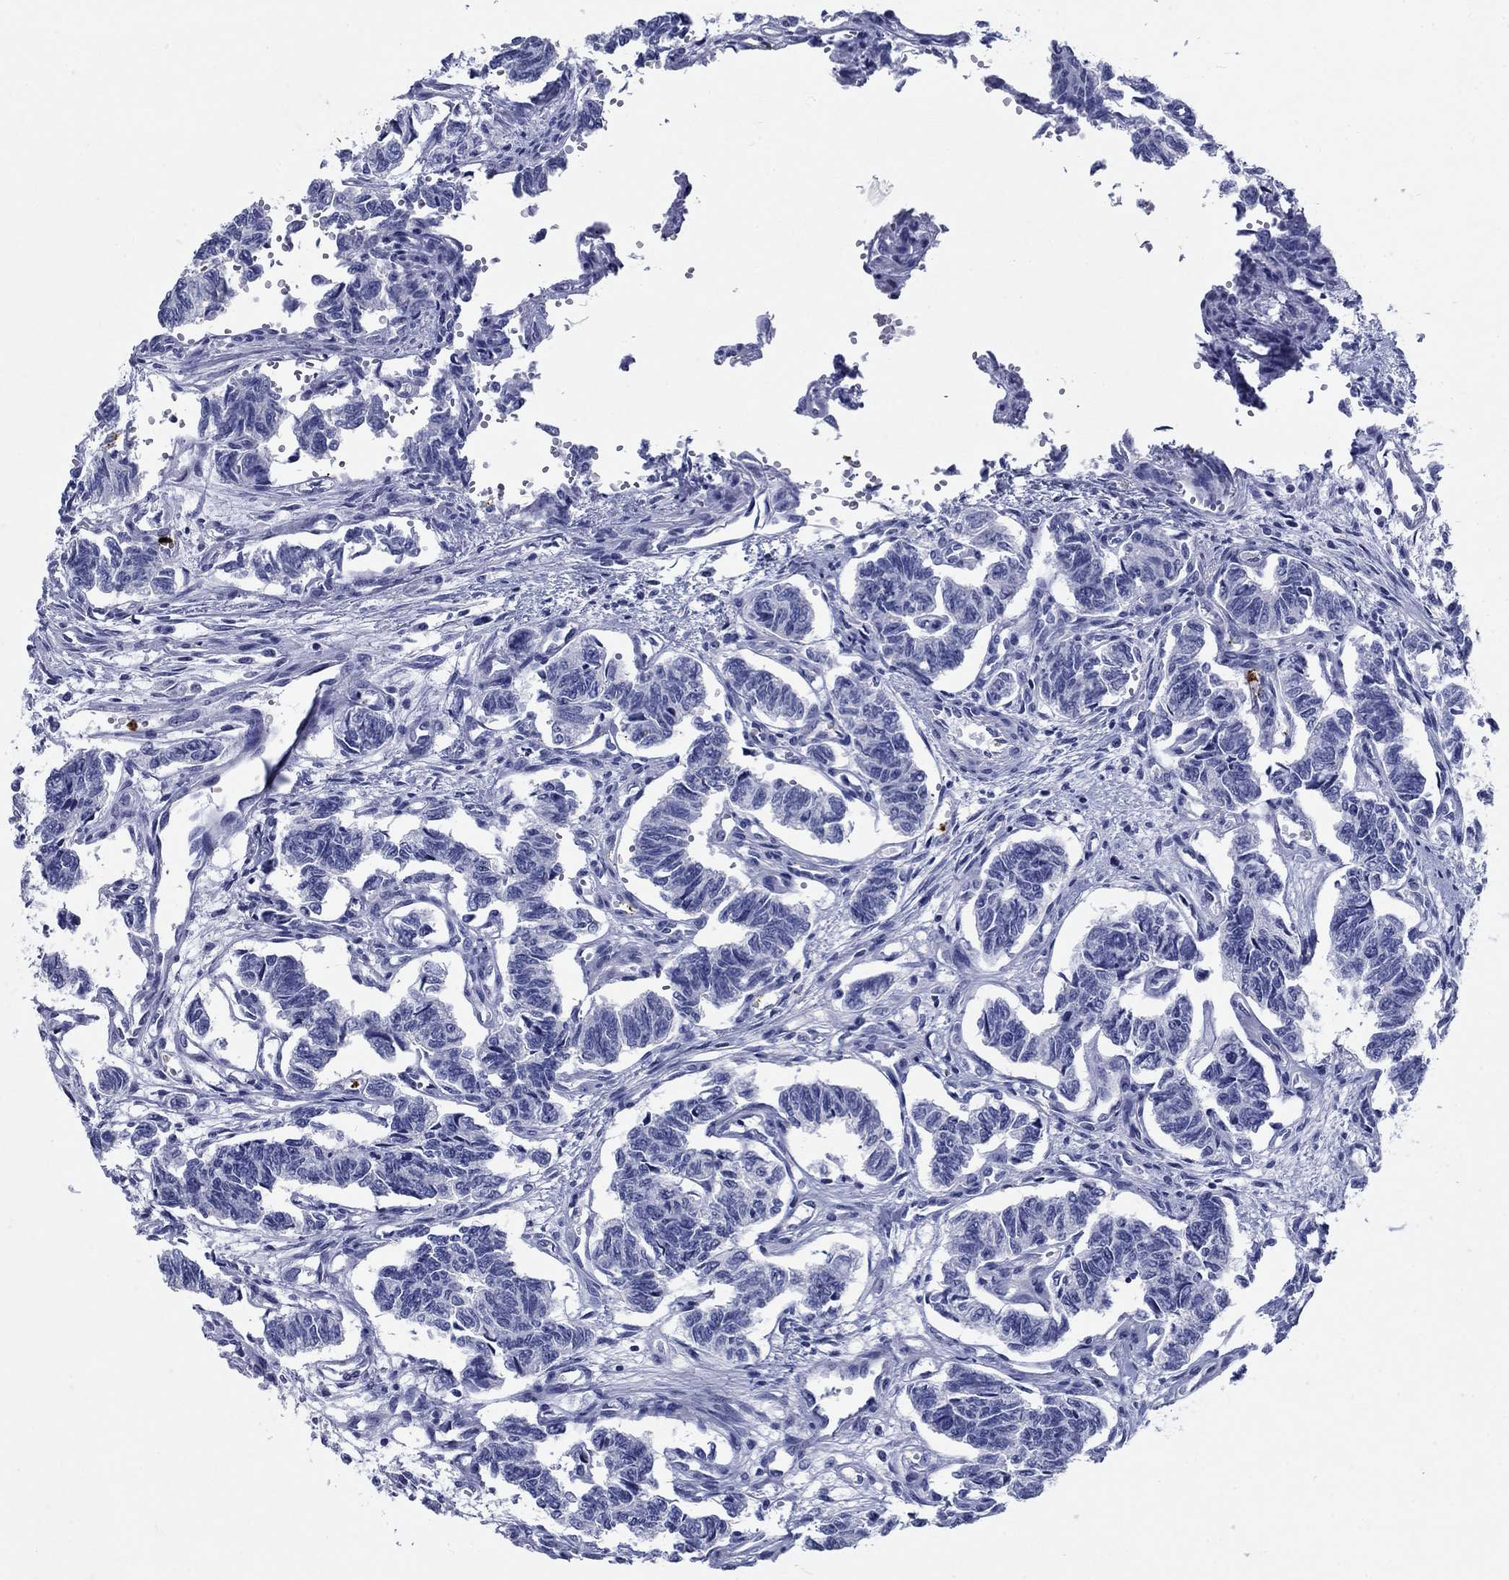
{"staining": {"intensity": "negative", "quantity": "none", "location": "none"}, "tissue": "carcinoid", "cell_type": "Tumor cells", "image_type": "cancer", "snomed": [{"axis": "morphology", "description": "Carcinoid, malignant, NOS"}, {"axis": "topography", "description": "Kidney"}], "caption": "Immunohistochemistry (IHC) micrograph of neoplastic tissue: carcinoid stained with DAB (3,3'-diaminobenzidine) displays no significant protein staining in tumor cells.", "gene": "AZU1", "patient": {"sex": "female", "age": 41}}